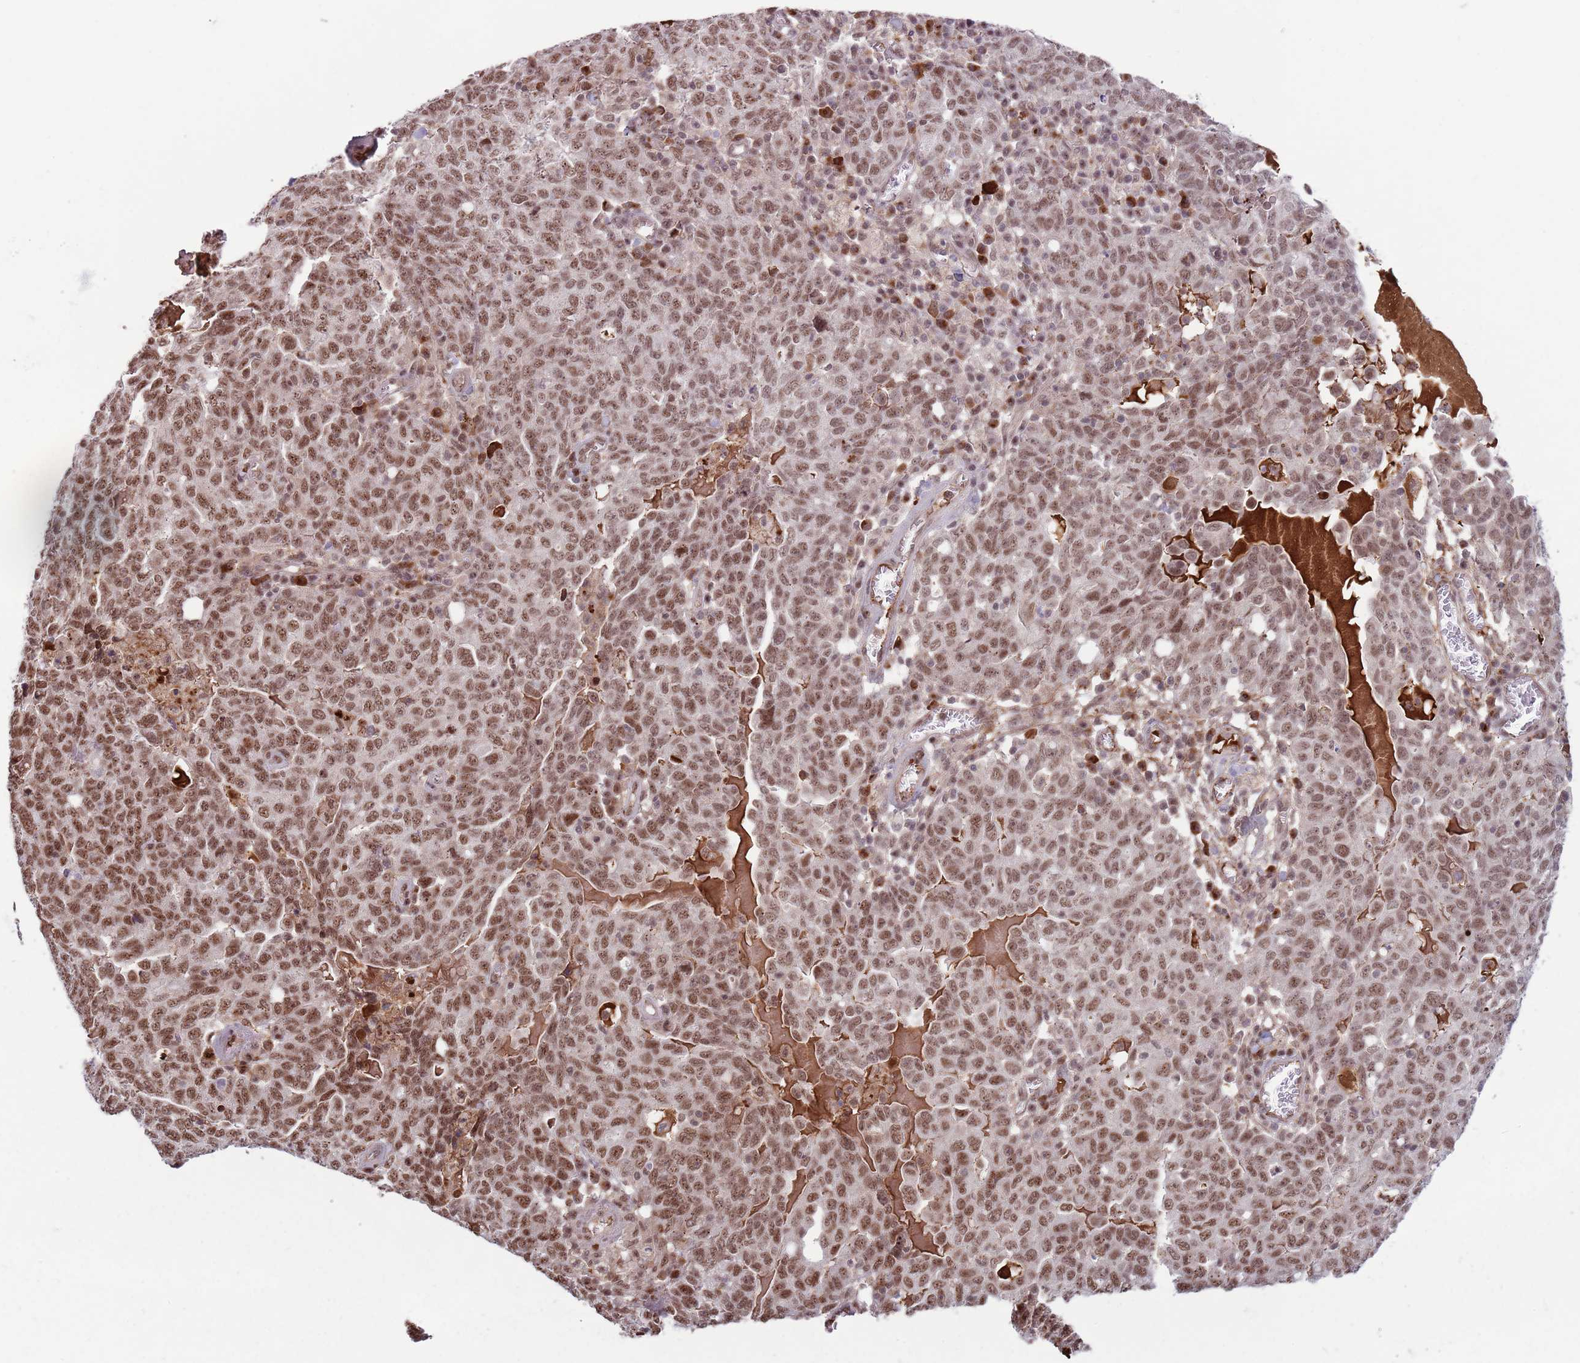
{"staining": {"intensity": "moderate", "quantity": ">75%", "location": "nuclear"}, "tissue": "ovarian cancer", "cell_type": "Tumor cells", "image_type": "cancer", "snomed": [{"axis": "morphology", "description": "Carcinoma, endometroid"}, {"axis": "topography", "description": "Ovary"}], "caption": "Protein staining displays moderate nuclear positivity in about >75% of tumor cells in endometroid carcinoma (ovarian). The staining was performed using DAB to visualize the protein expression in brown, while the nuclei were stained in blue with hematoxylin (Magnification: 20x).", "gene": "SIPA1L3", "patient": {"sex": "female", "age": 62}}